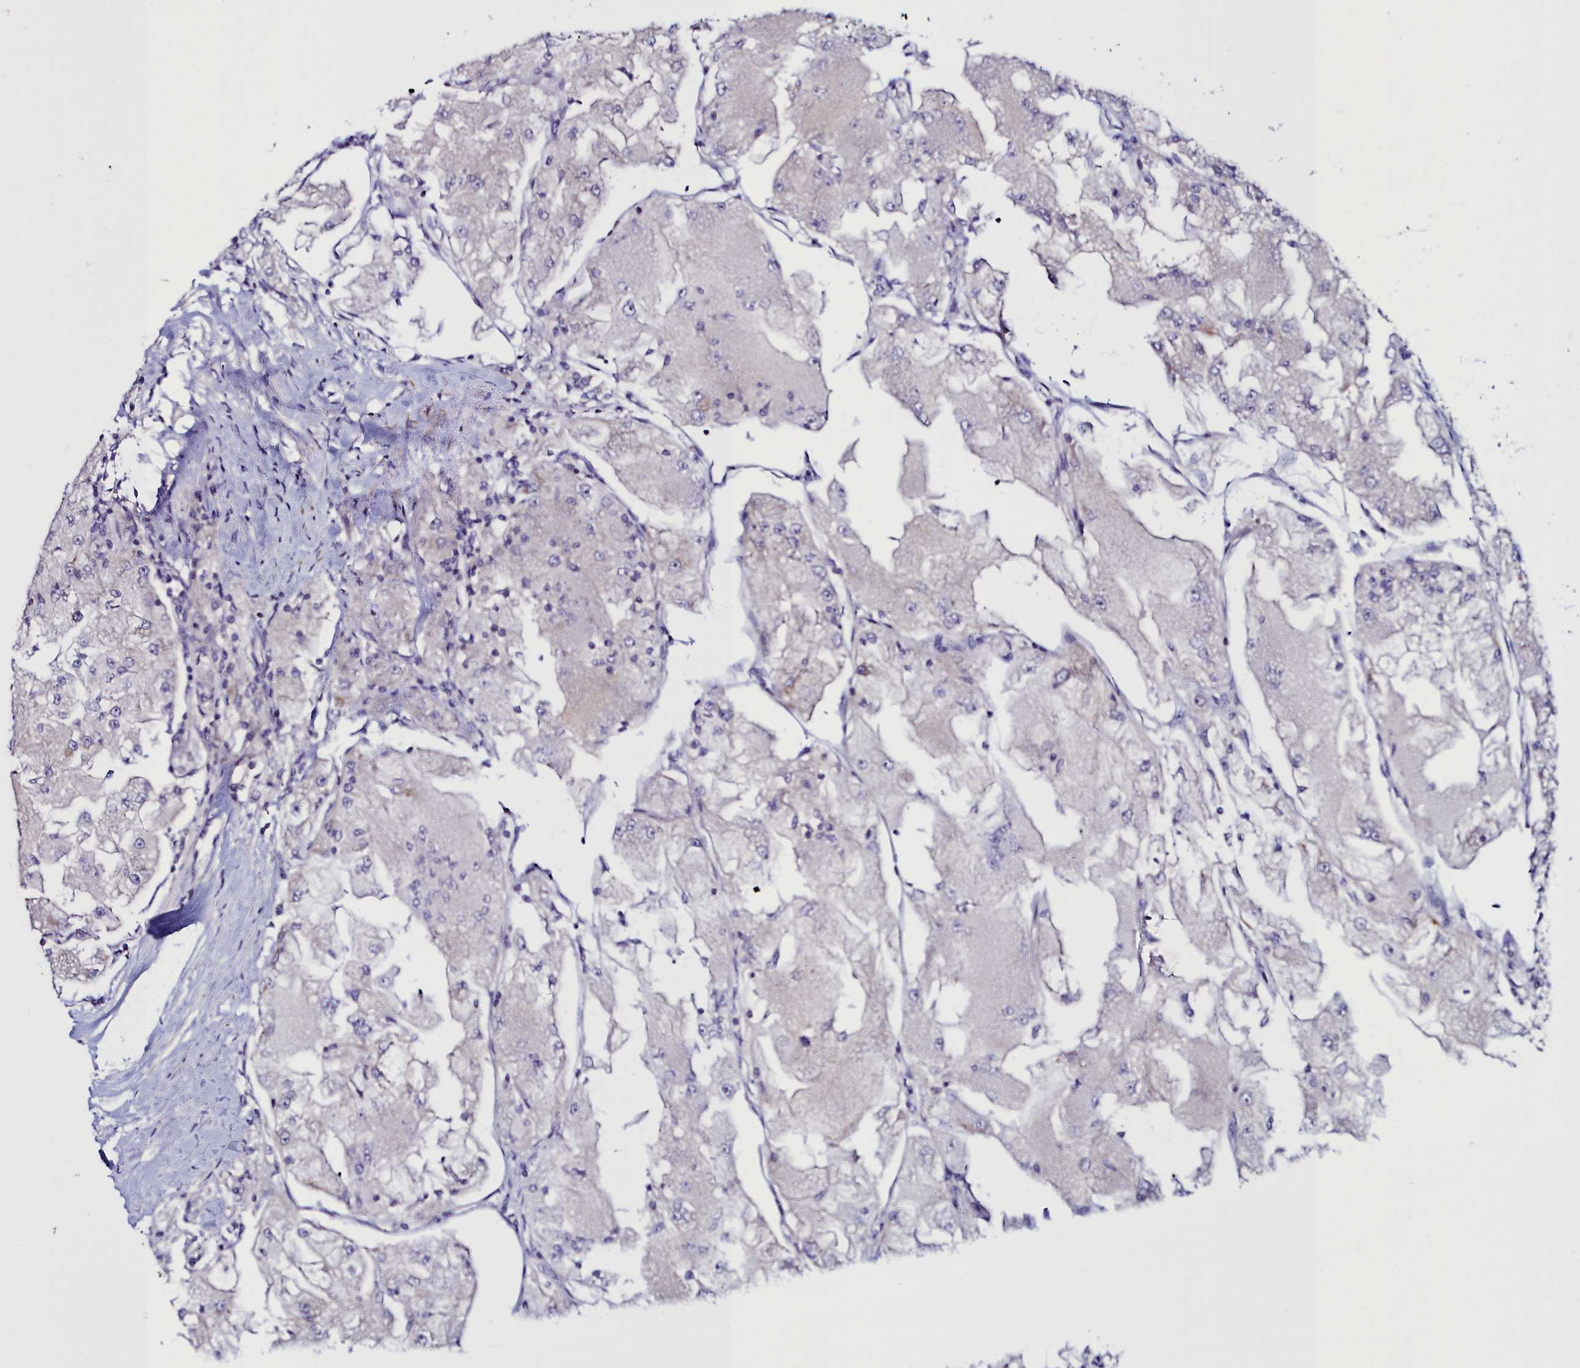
{"staining": {"intensity": "negative", "quantity": "none", "location": "none"}, "tissue": "renal cancer", "cell_type": "Tumor cells", "image_type": "cancer", "snomed": [{"axis": "morphology", "description": "Adenocarcinoma, NOS"}, {"axis": "topography", "description": "Kidney"}], "caption": "DAB immunohistochemical staining of renal cancer demonstrates no significant staining in tumor cells.", "gene": "FADS3", "patient": {"sex": "female", "age": 72}}